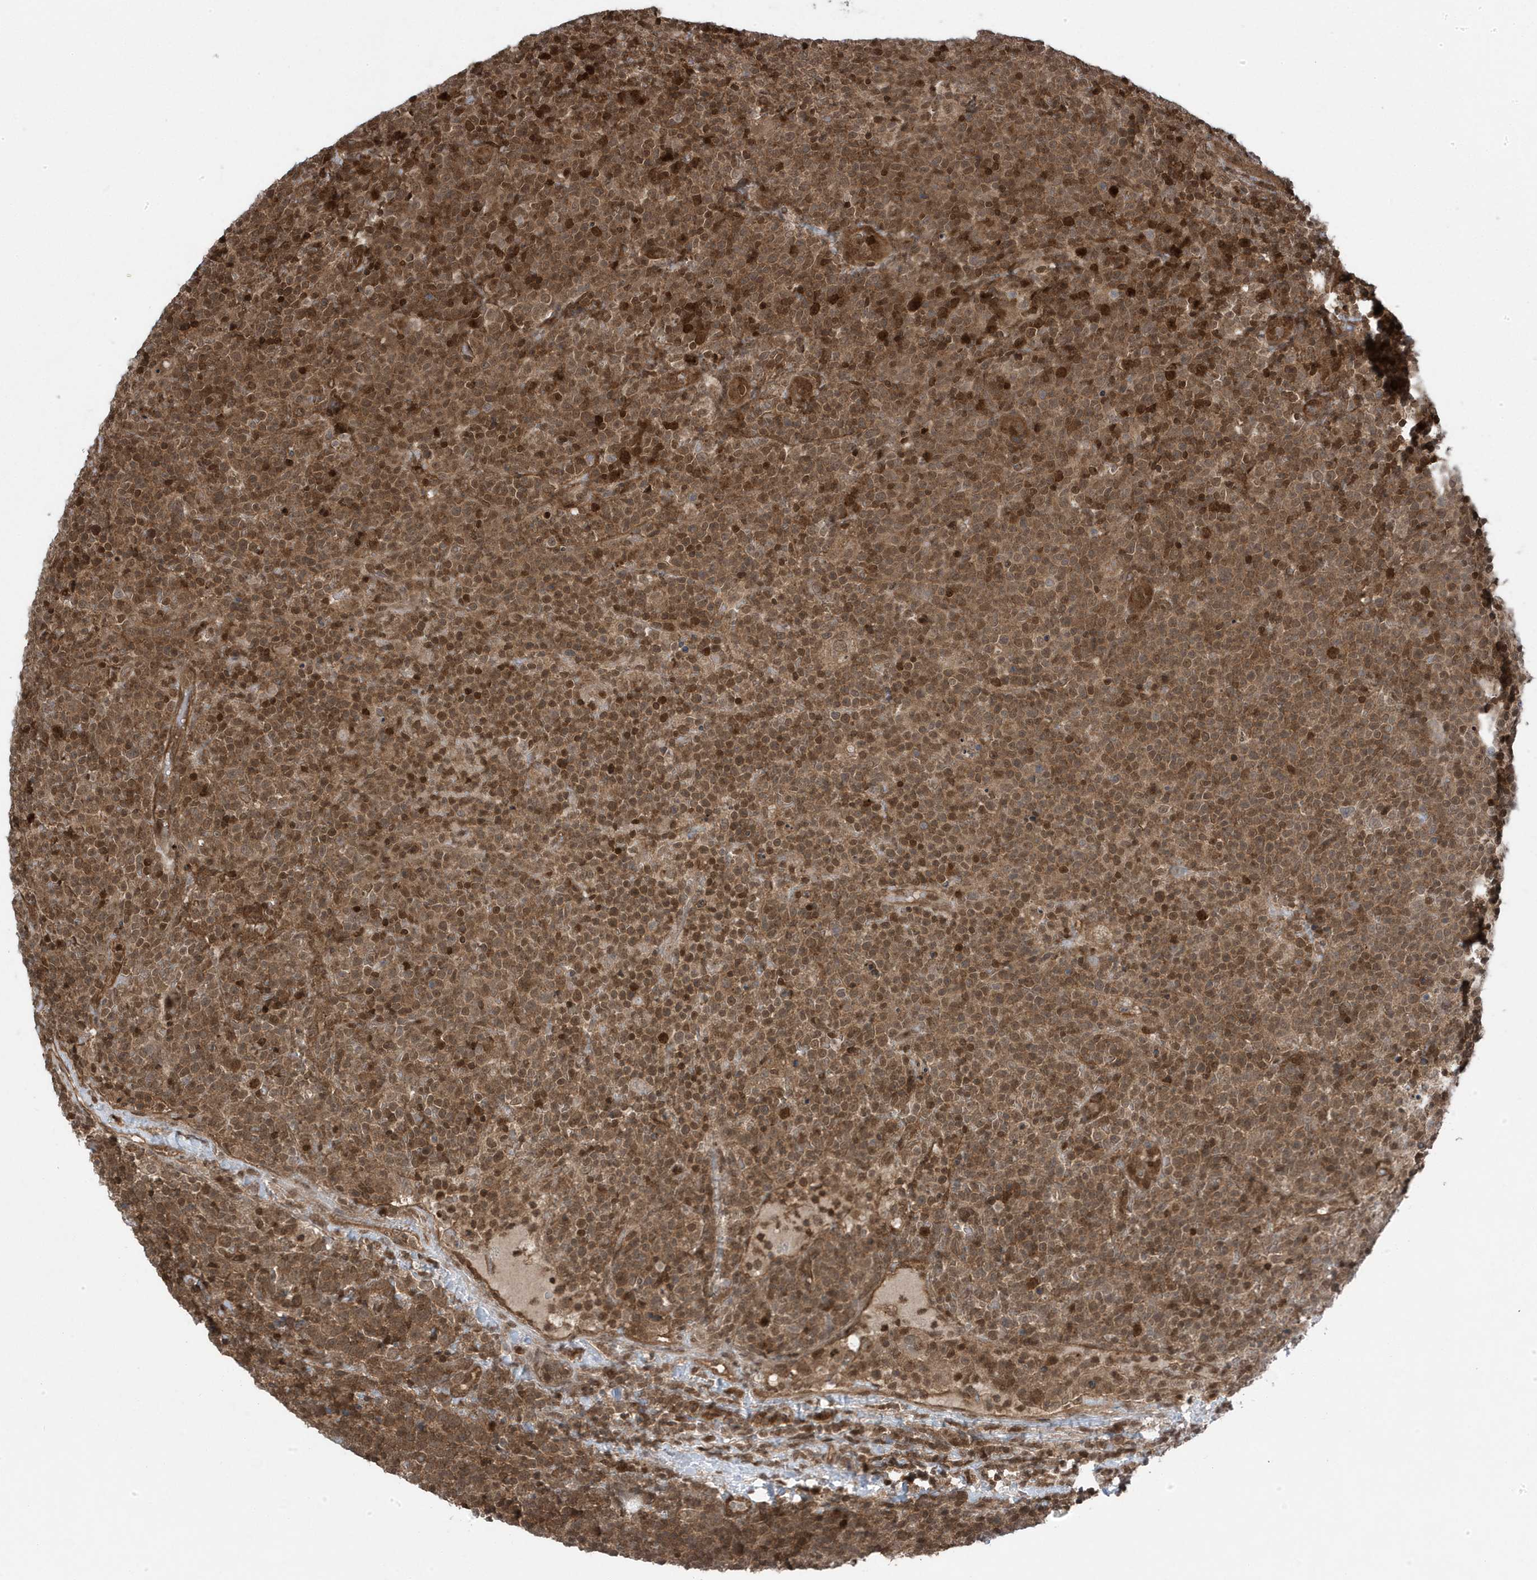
{"staining": {"intensity": "moderate", "quantity": ">75%", "location": "cytoplasmic/membranous,nuclear"}, "tissue": "lymphoma", "cell_type": "Tumor cells", "image_type": "cancer", "snomed": [{"axis": "morphology", "description": "Malignant lymphoma, non-Hodgkin's type, High grade"}, {"axis": "topography", "description": "Lymph node"}], "caption": "An image of lymphoma stained for a protein displays moderate cytoplasmic/membranous and nuclear brown staining in tumor cells.", "gene": "MAPK1IP1L", "patient": {"sex": "male", "age": 61}}